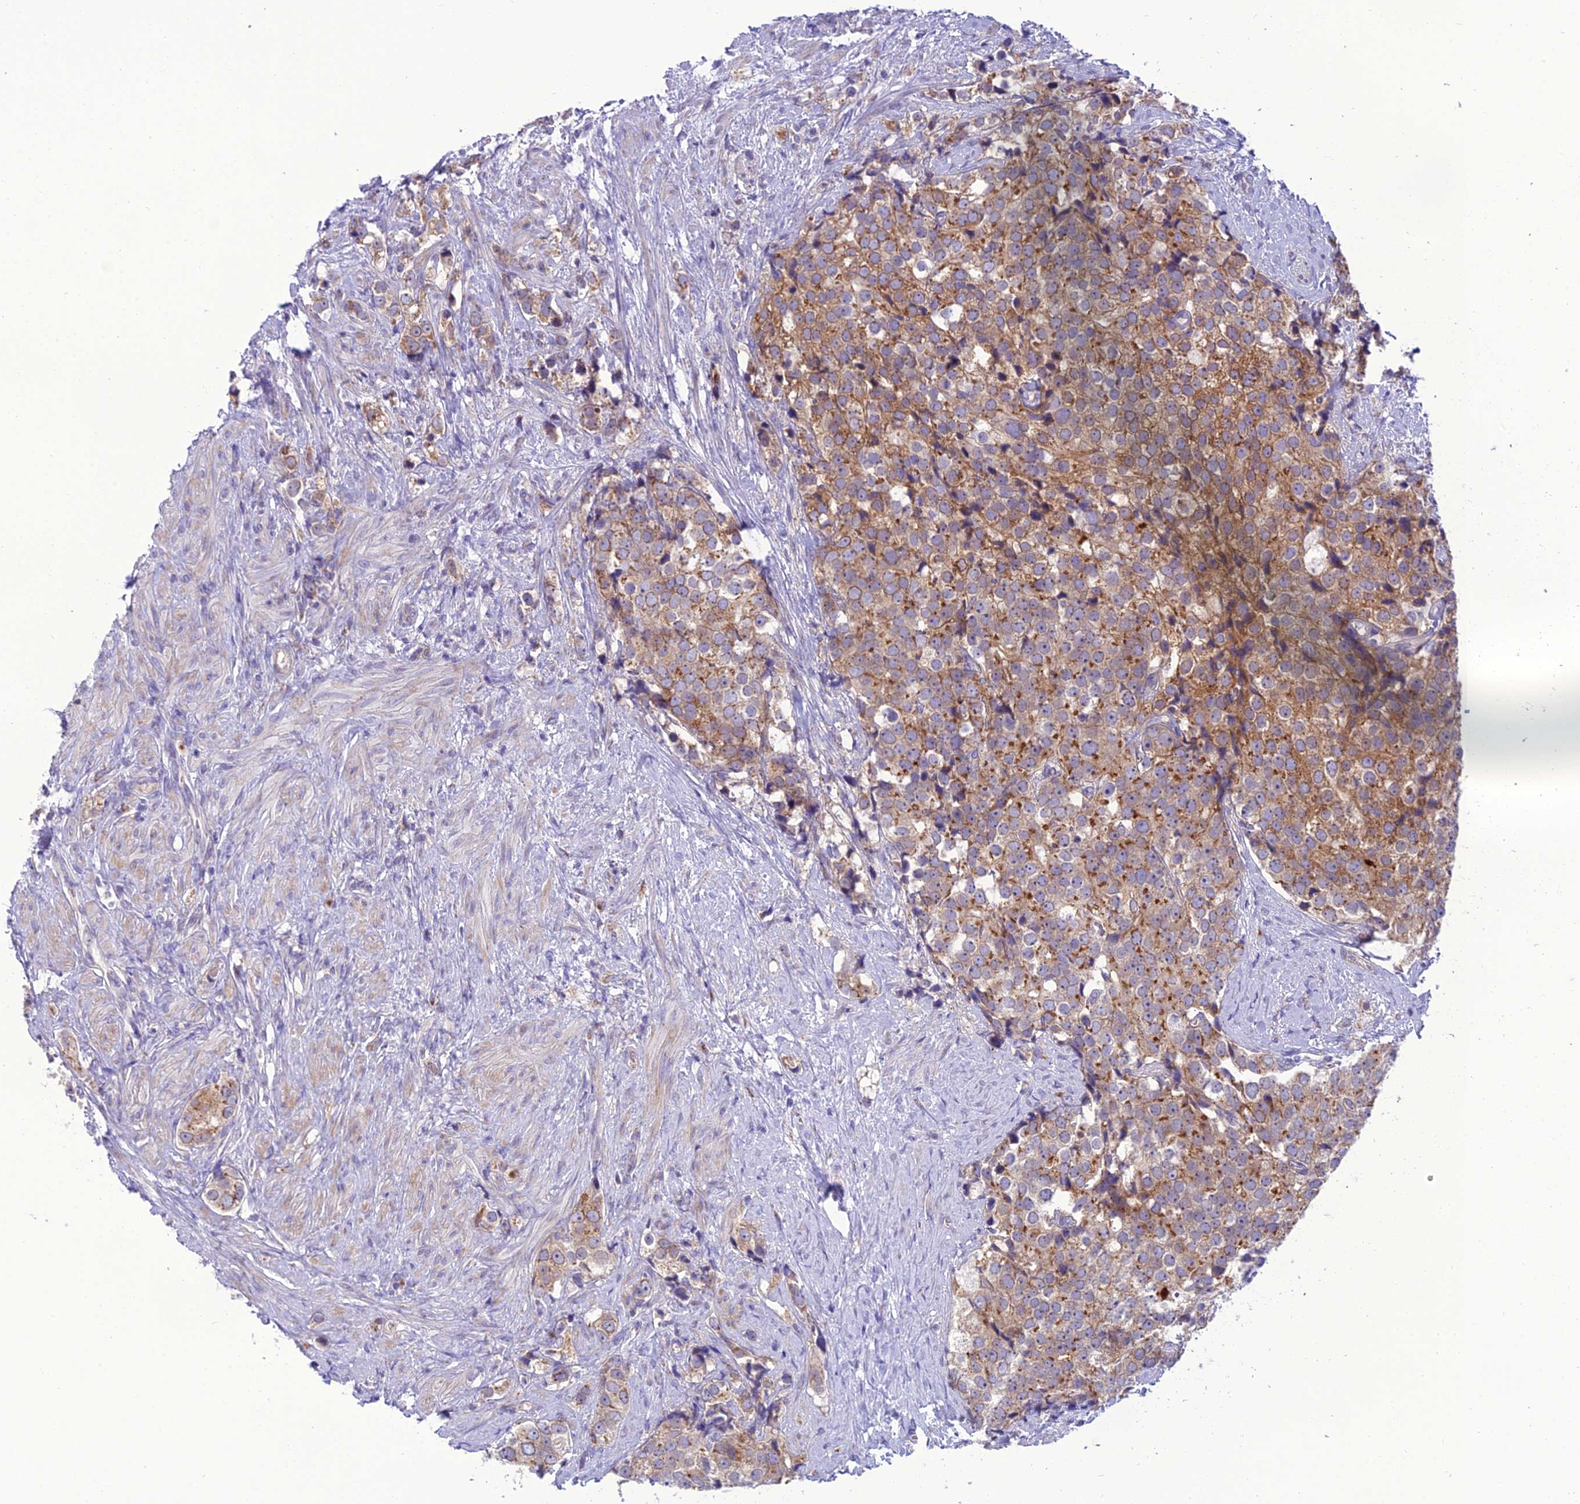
{"staining": {"intensity": "moderate", "quantity": ">75%", "location": "cytoplasmic/membranous"}, "tissue": "prostate cancer", "cell_type": "Tumor cells", "image_type": "cancer", "snomed": [{"axis": "morphology", "description": "Adenocarcinoma, High grade"}, {"axis": "topography", "description": "Prostate"}], "caption": "Brown immunohistochemical staining in human prostate adenocarcinoma (high-grade) displays moderate cytoplasmic/membranous positivity in approximately >75% of tumor cells.", "gene": "GOLPH3", "patient": {"sex": "male", "age": 49}}